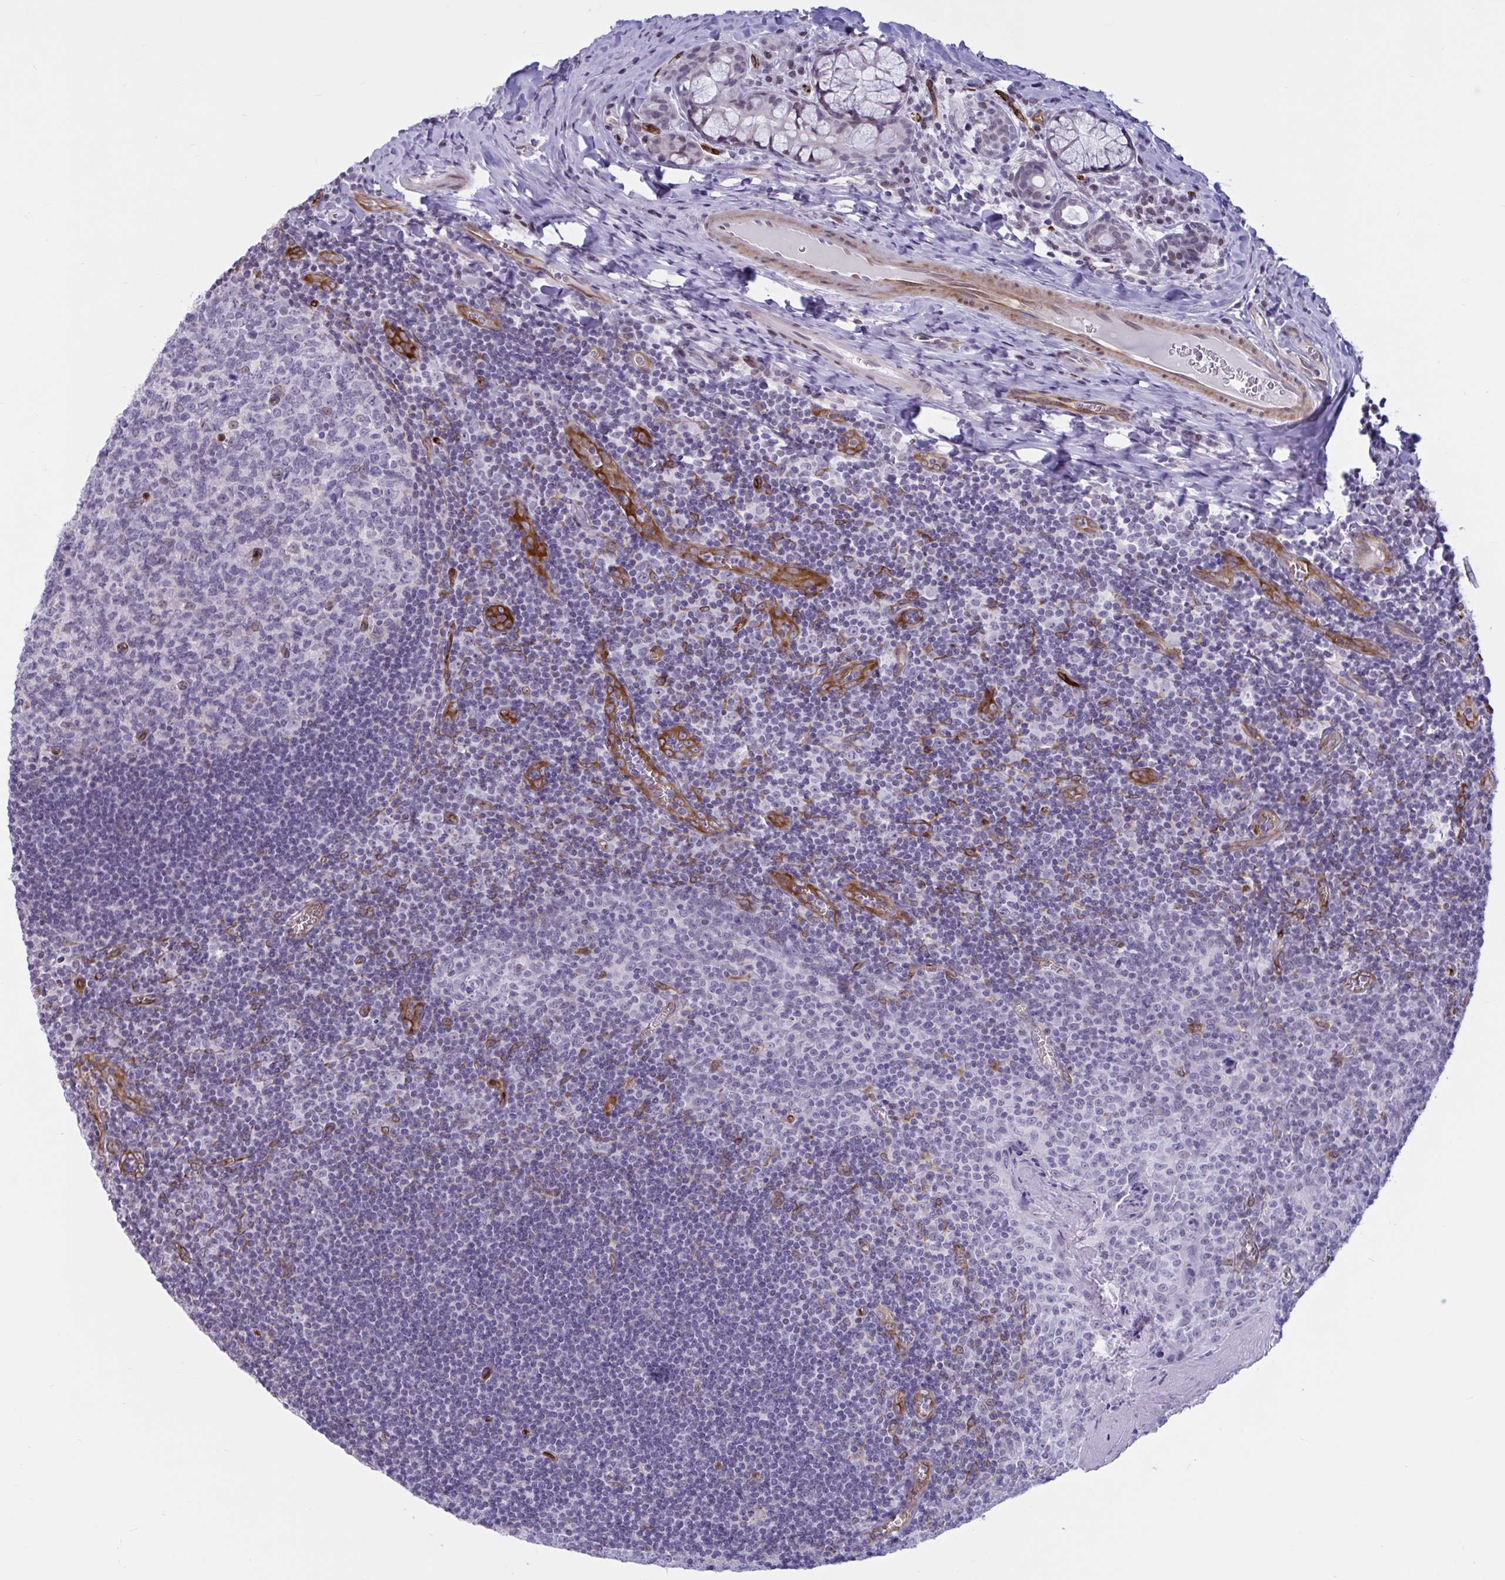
{"staining": {"intensity": "negative", "quantity": "none", "location": "none"}, "tissue": "tonsil", "cell_type": "Germinal center cells", "image_type": "normal", "snomed": [{"axis": "morphology", "description": "Normal tissue, NOS"}, {"axis": "morphology", "description": "Inflammation, NOS"}, {"axis": "topography", "description": "Tonsil"}], "caption": "Germinal center cells are negative for brown protein staining in benign tonsil. Brightfield microscopy of immunohistochemistry (IHC) stained with DAB (3,3'-diaminobenzidine) (brown) and hematoxylin (blue), captured at high magnification.", "gene": "EML1", "patient": {"sex": "female", "age": 31}}